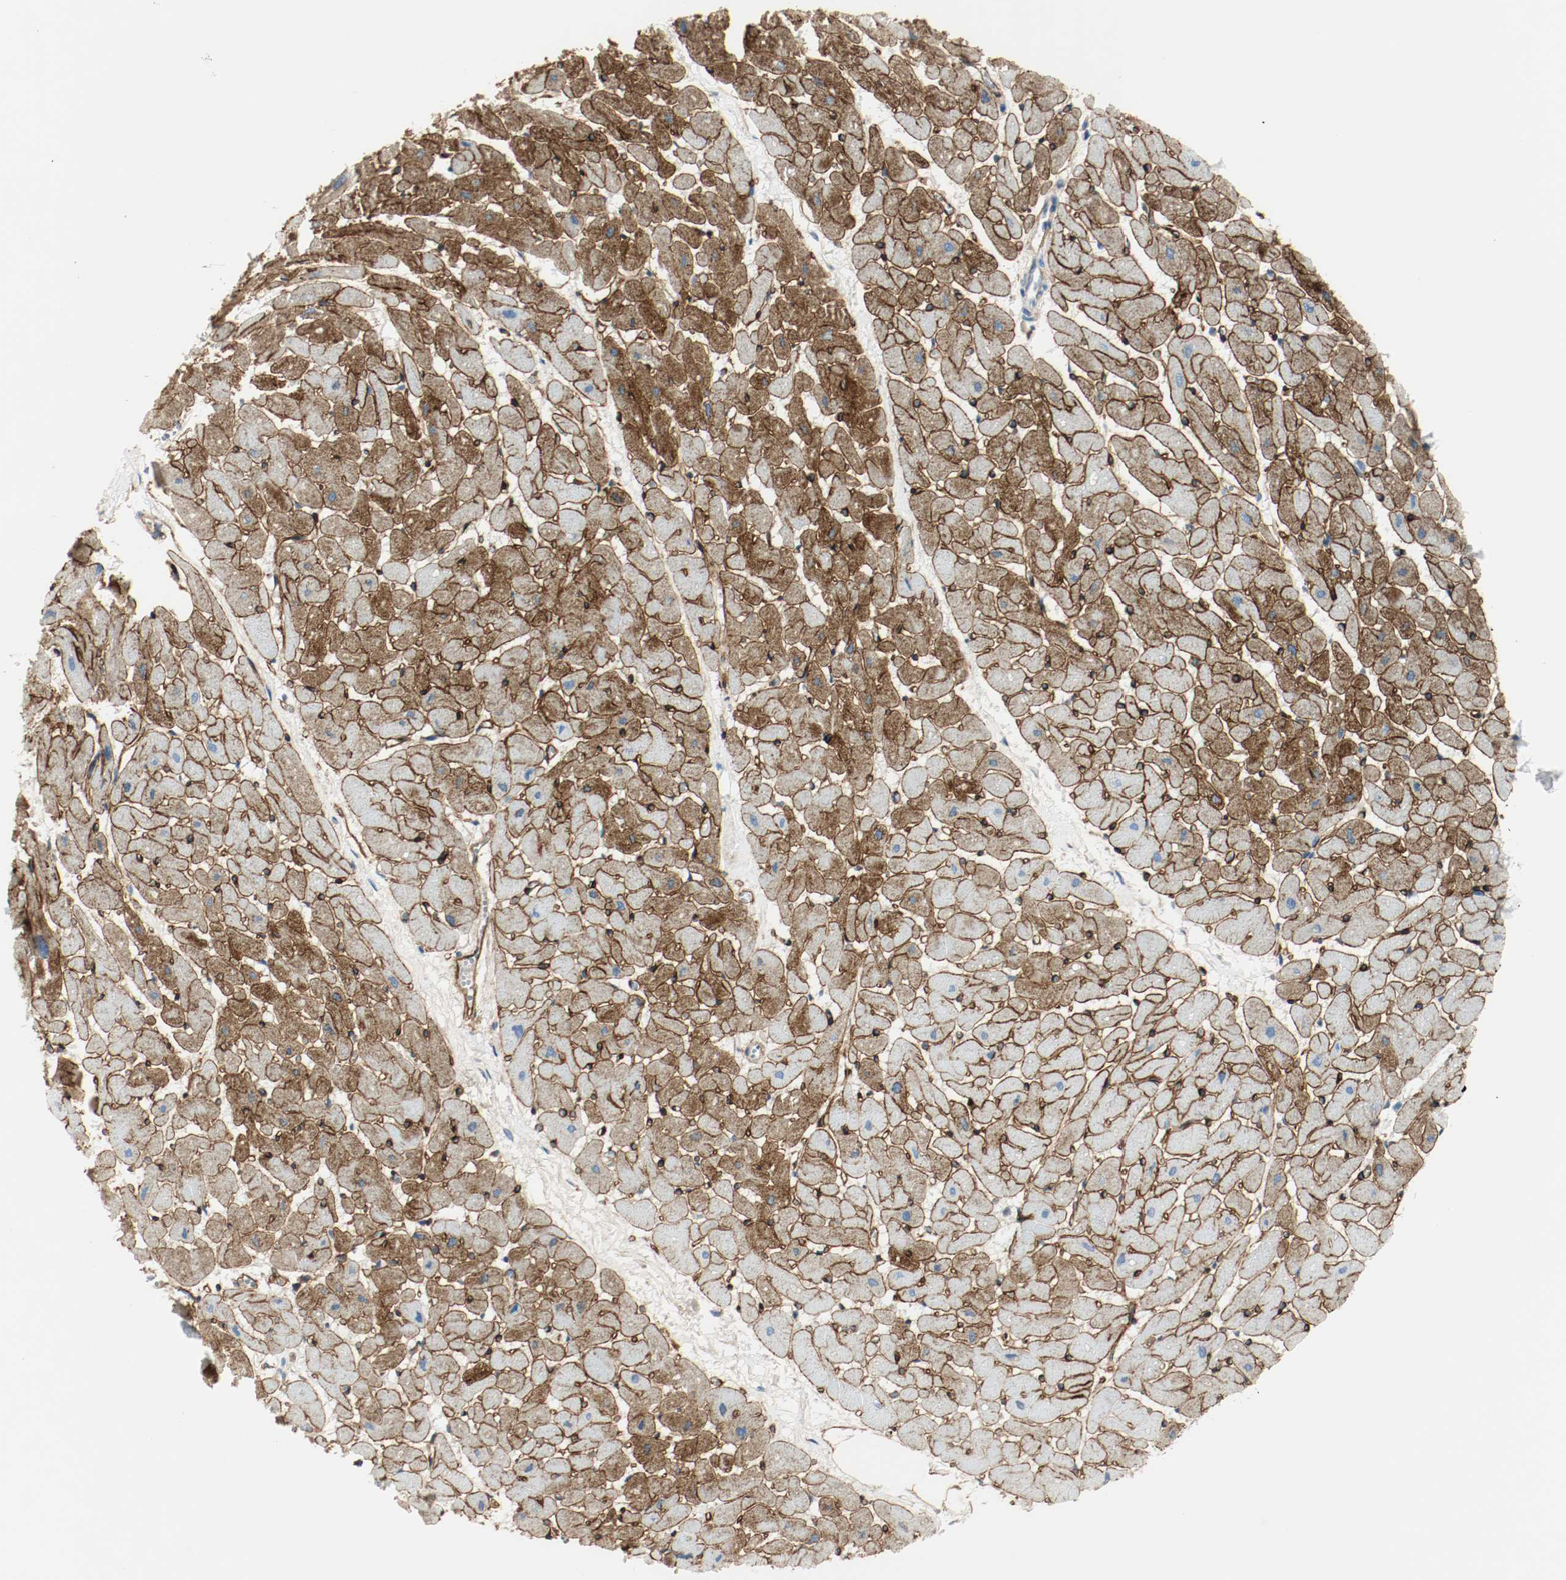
{"staining": {"intensity": "strong", "quantity": ">75%", "location": "cytoplasmic/membranous"}, "tissue": "heart muscle", "cell_type": "Cardiomyocytes", "image_type": "normal", "snomed": [{"axis": "morphology", "description": "Normal tissue, NOS"}, {"axis": "topography", "description": "Heart"}], "caption": "The micrograph reveals immunohistochemical staining of unremarkable heart muscle. There is strong cytoplasmic/membranous positivity is seen in about >75% of cardiomyocytes.", "gene": "LAMB1", "patient": {"sex": "female", "age": 19}}